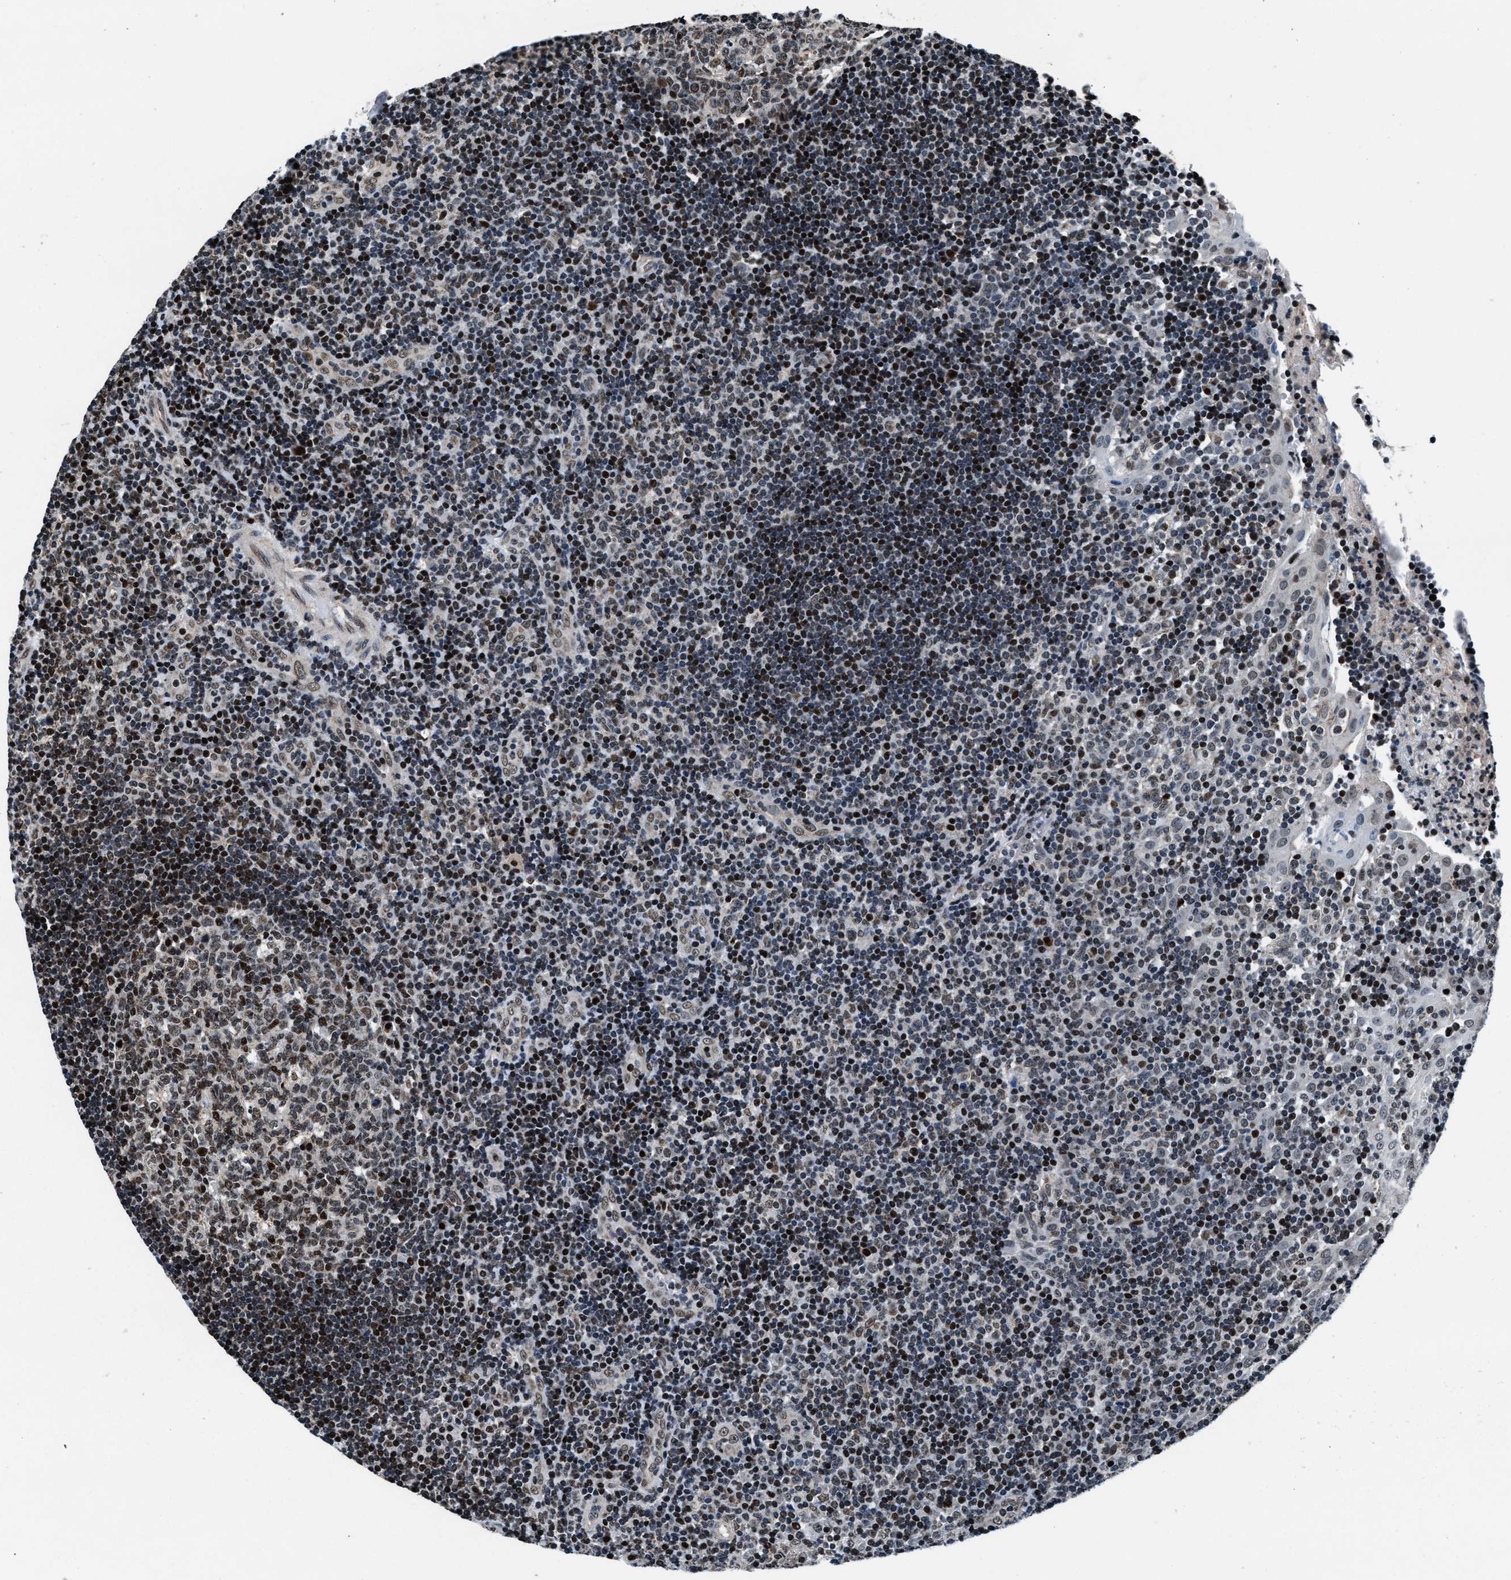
{"staining": {"intensity": "moderate", "quantity": "25%-75%", "location": "nuclear"}, "tissue": "tonsil", "cell_type": "Germinal center cells", "image_type": "normal", "snomed": [{"axis": "morphology", "description": "Normal tissue, NOS"}, {"axis": "topography", "description": "Tonsil"}], "caption": "The micrograph demonstrates staining of benign tonsil, revealing moderate nuclear protein positivity (brown color) within germinal center cells. The staining was performed using DAB to visualize the protein expression in brown, while the nuclei were stained in blue with hematoxylin (Magnification: 20x).", "gene": "PRRC2B", "patient": {"sex": "female", "age": 40}}